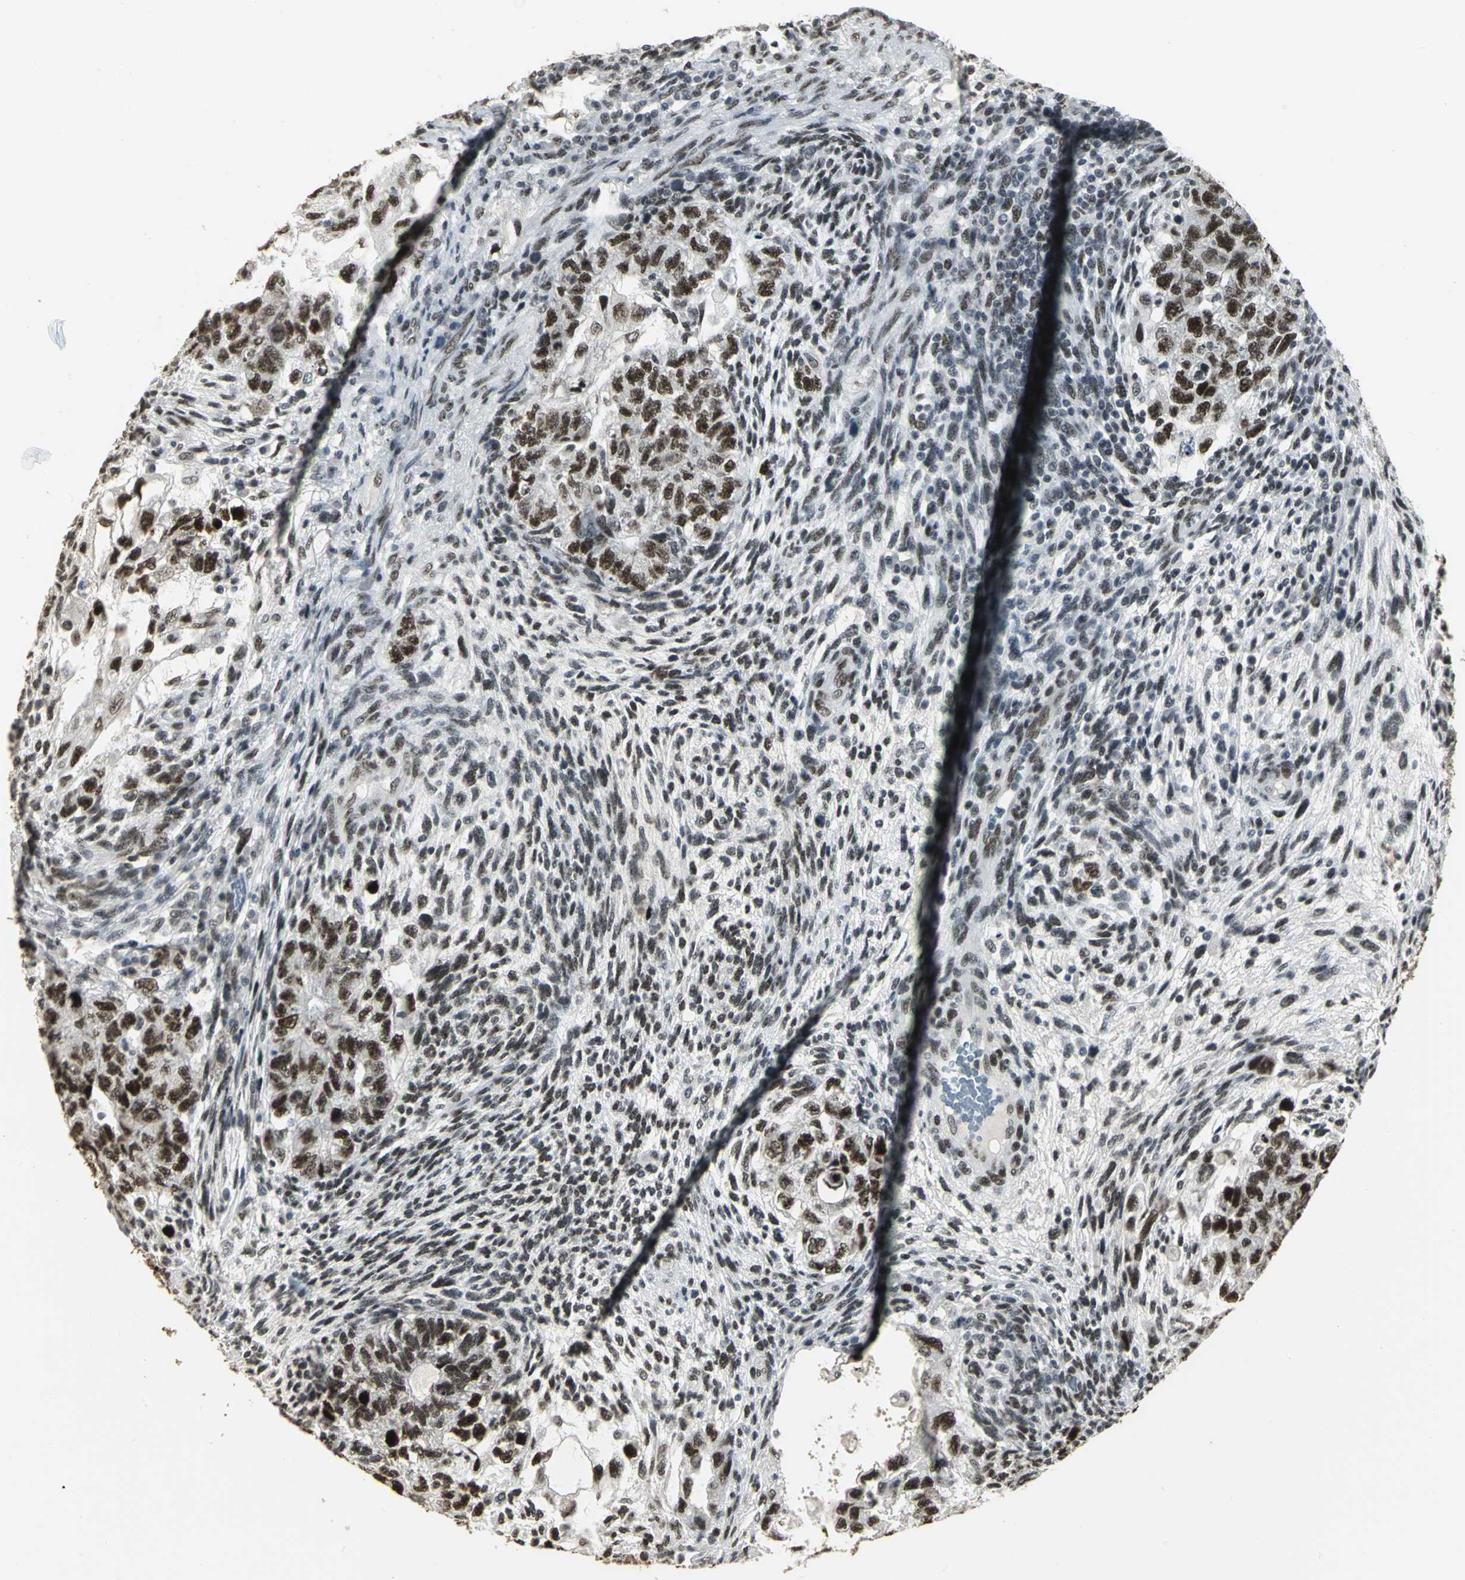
{"staining": {"intensity": "strong", "quantity": ">75%", "location": "nuclear"}, "tissue": "testis cancer", "cell_type": "Tumor cells", "image_type": "cancer", "snomed": [{"axis": "morphology", "description": "Normal tissue, NOS"}, {"axis": "morphology", "description": "Carcinoma, Embryonal, NOS"}, {"axis": "topography", "description": "Testis"}], "caption": "Immunohistochemical staining of embryonal carcinoma (testis) reveals high levels of strong nuclear protein positivity in about >75% of tumor cells.", "gene": "CBX3", "patient": {"sex": "male", "age": 36}}